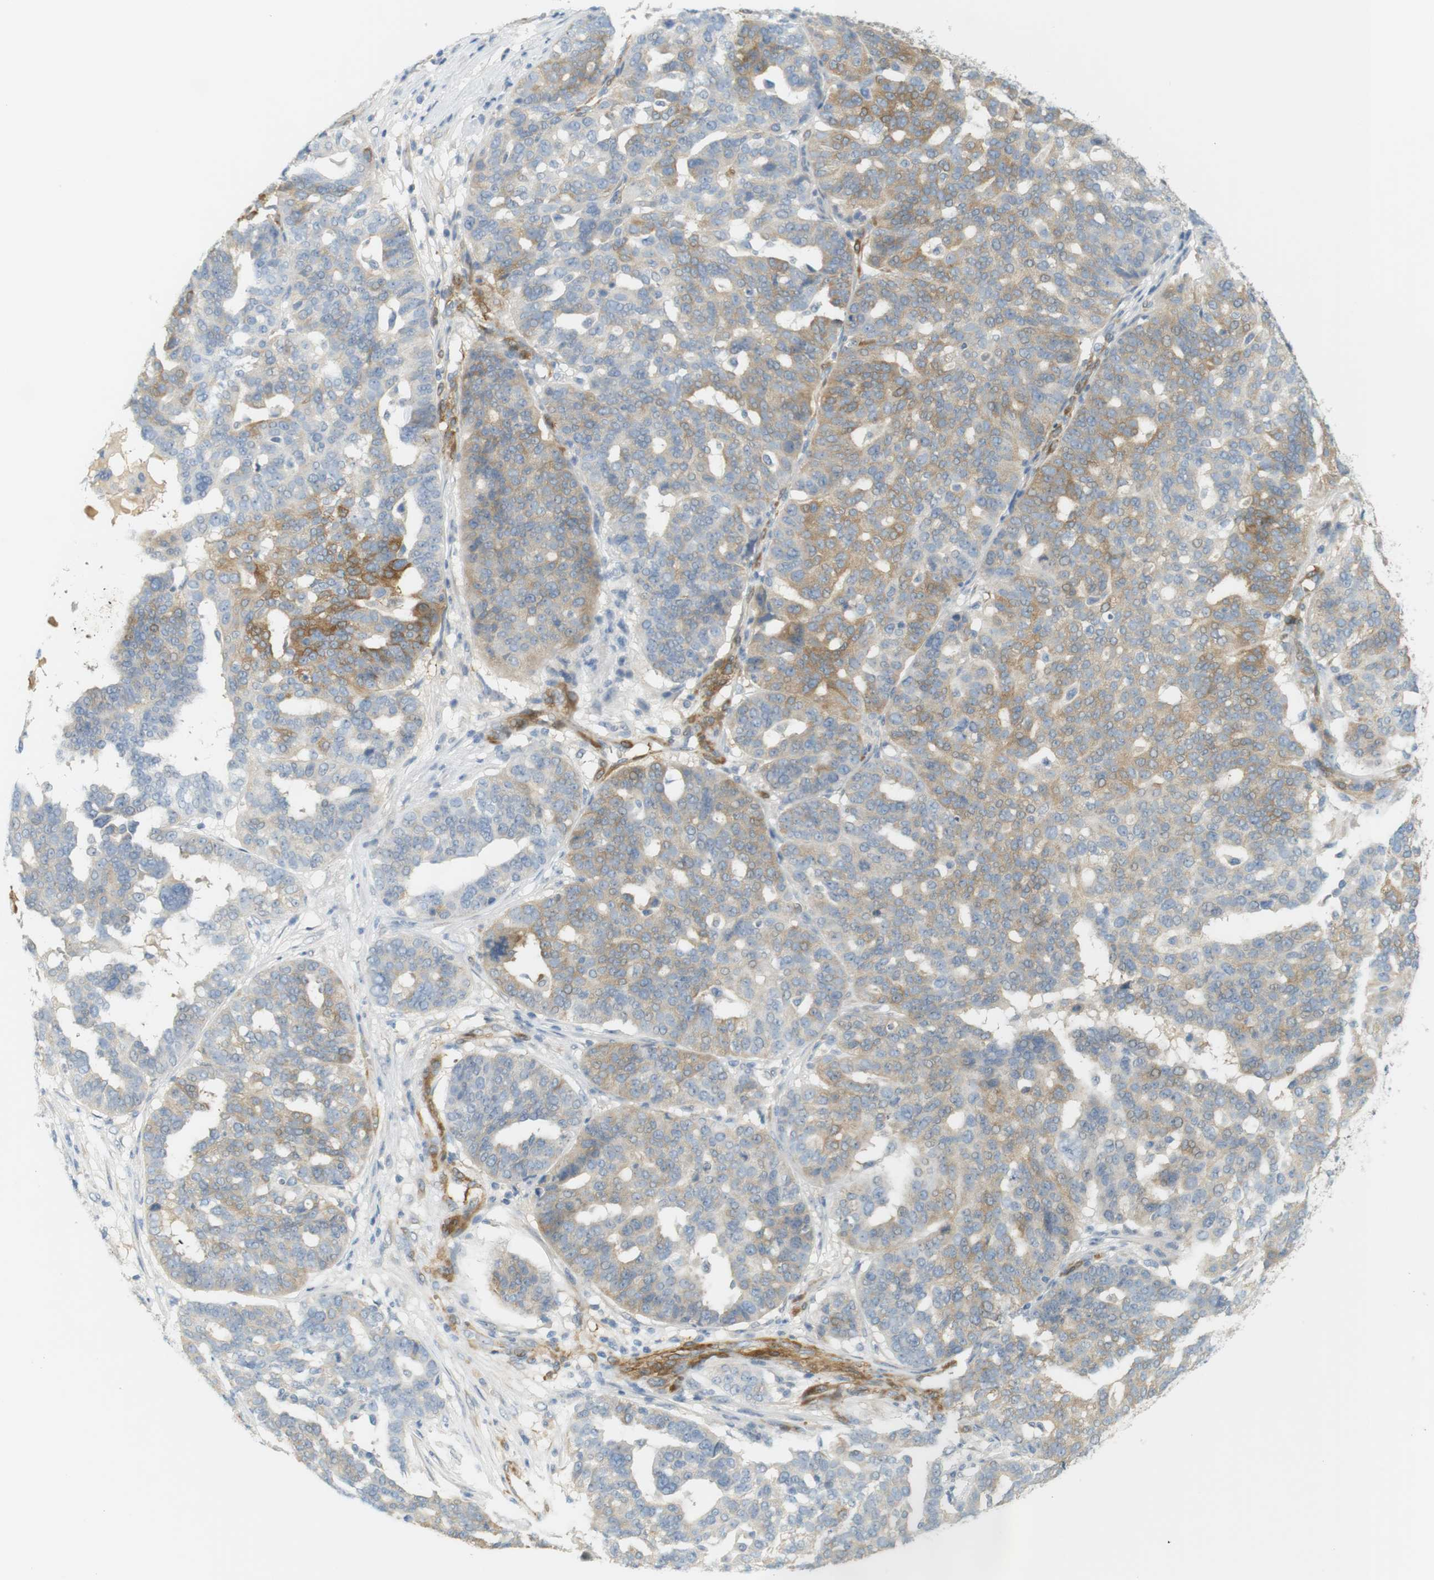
{"staining": {"intensity": "moderate", "quantity": "25%-75%", "location": "cytoplasmic/membranous"}, "tissue": "ovarian cancer", "cell_type": "Tumor cells", "image_type": "cancer", "snomed": [{"axis": "morphology", "description": "Cystadenocarcinoma, serous, NOS"}, {"axis": "topography", "description": "Ovary"}], "caption": "The immunohistochemical stain highlights moderate cytoplasmic/membranous positivity in tumor cells of serous cystadenocarcinoma (ovarian) tissue.", "gene": "PDE3A", "patient": {"sex": "female", "age": 59}}